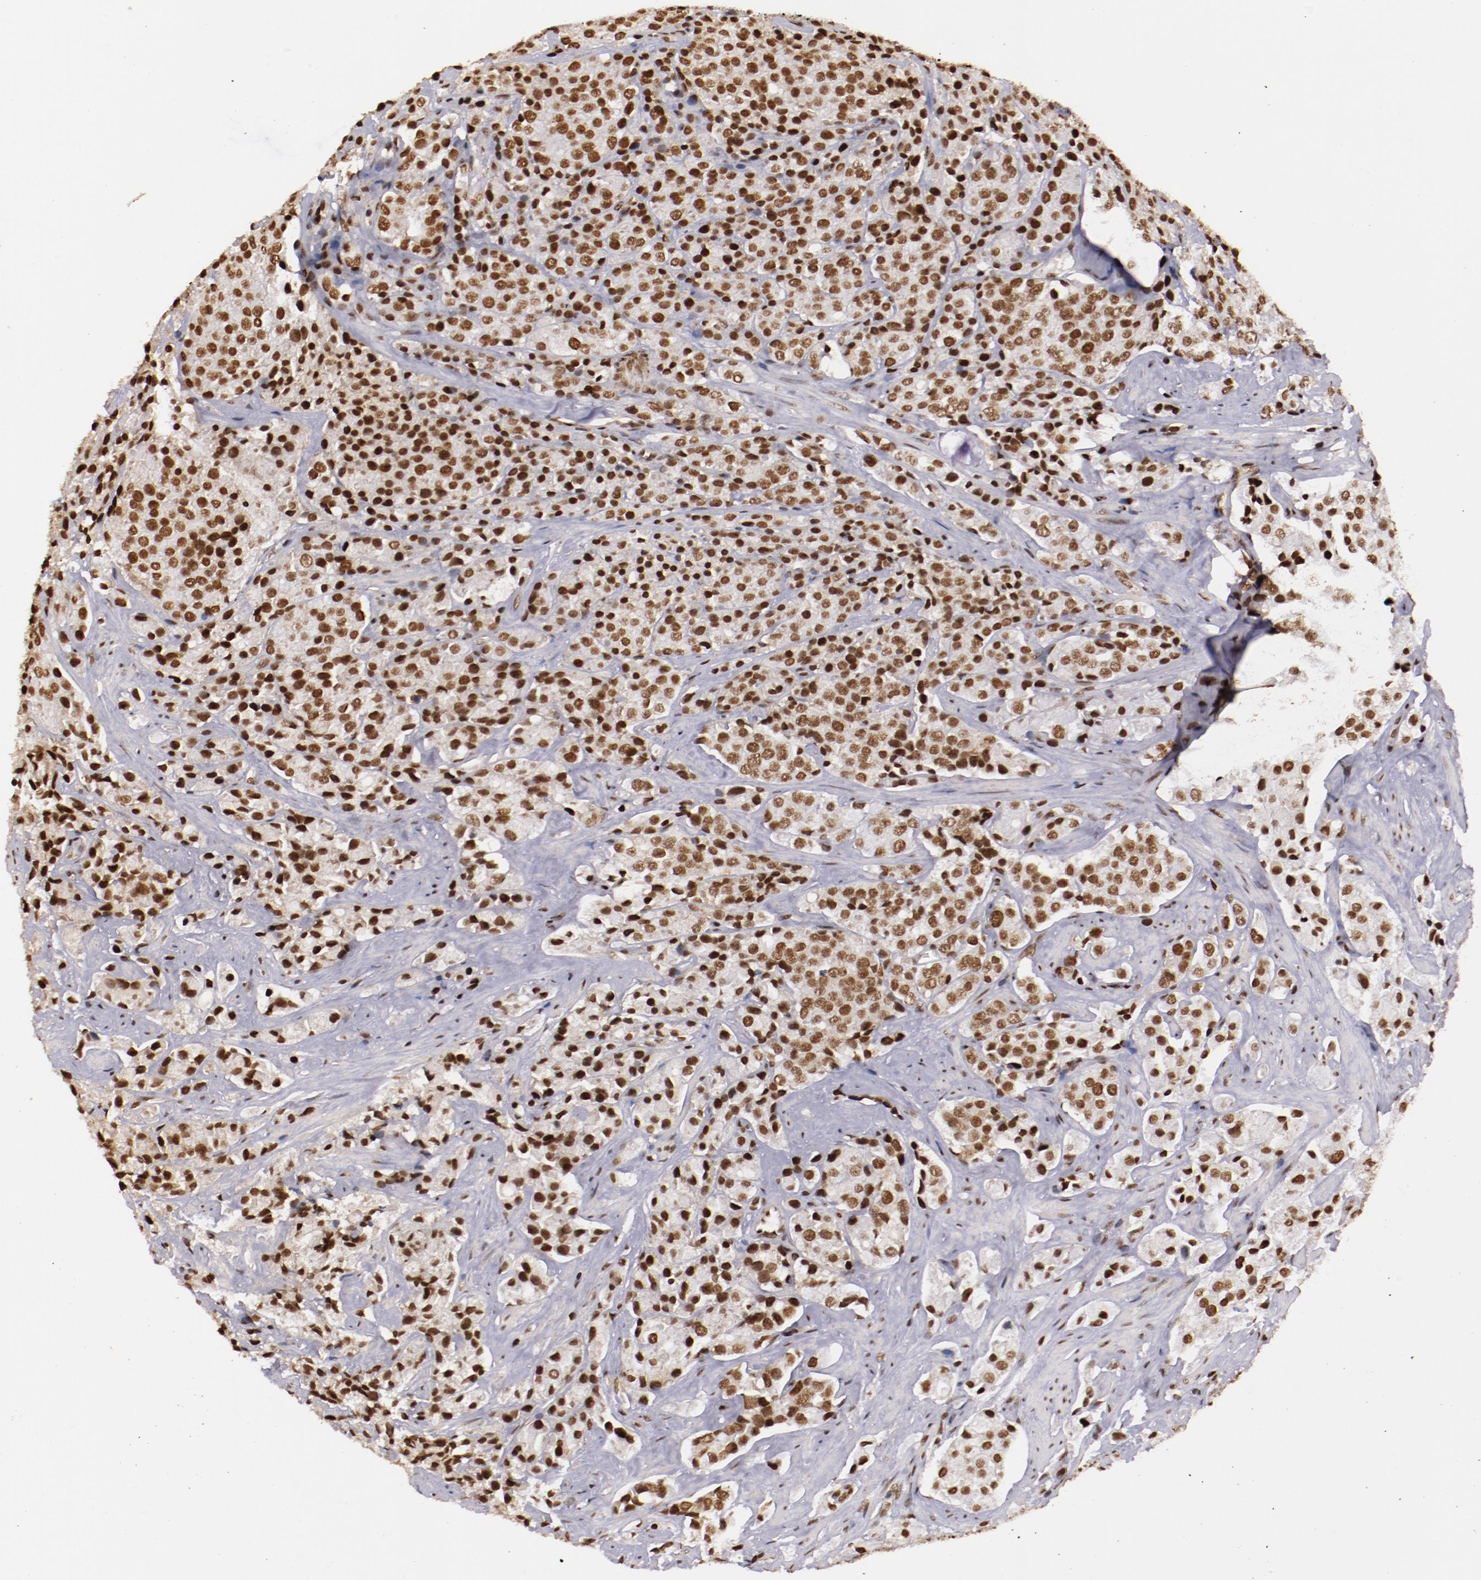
{"staining": {"intensity": "moderate", "quantity": ">75%", "location": "nuclear"}, "tissue": "prostate cancer", "cell_type": "Tumor cells", "image_type": "cancer", "snomed": [{"axis": "morphology", "description": "Adenocarcinoma, Medium grade"}, {"axis": "topography", "description": "Prostate"}], "caption": "IHC of adenocarcinoma (medium-grade) (prostate) exhibits medium levels of moderate nuclear staining in approximately >75% of tumor cells.", "gene": "STAG2", "patient": {"sex": "male", "age": 70}}